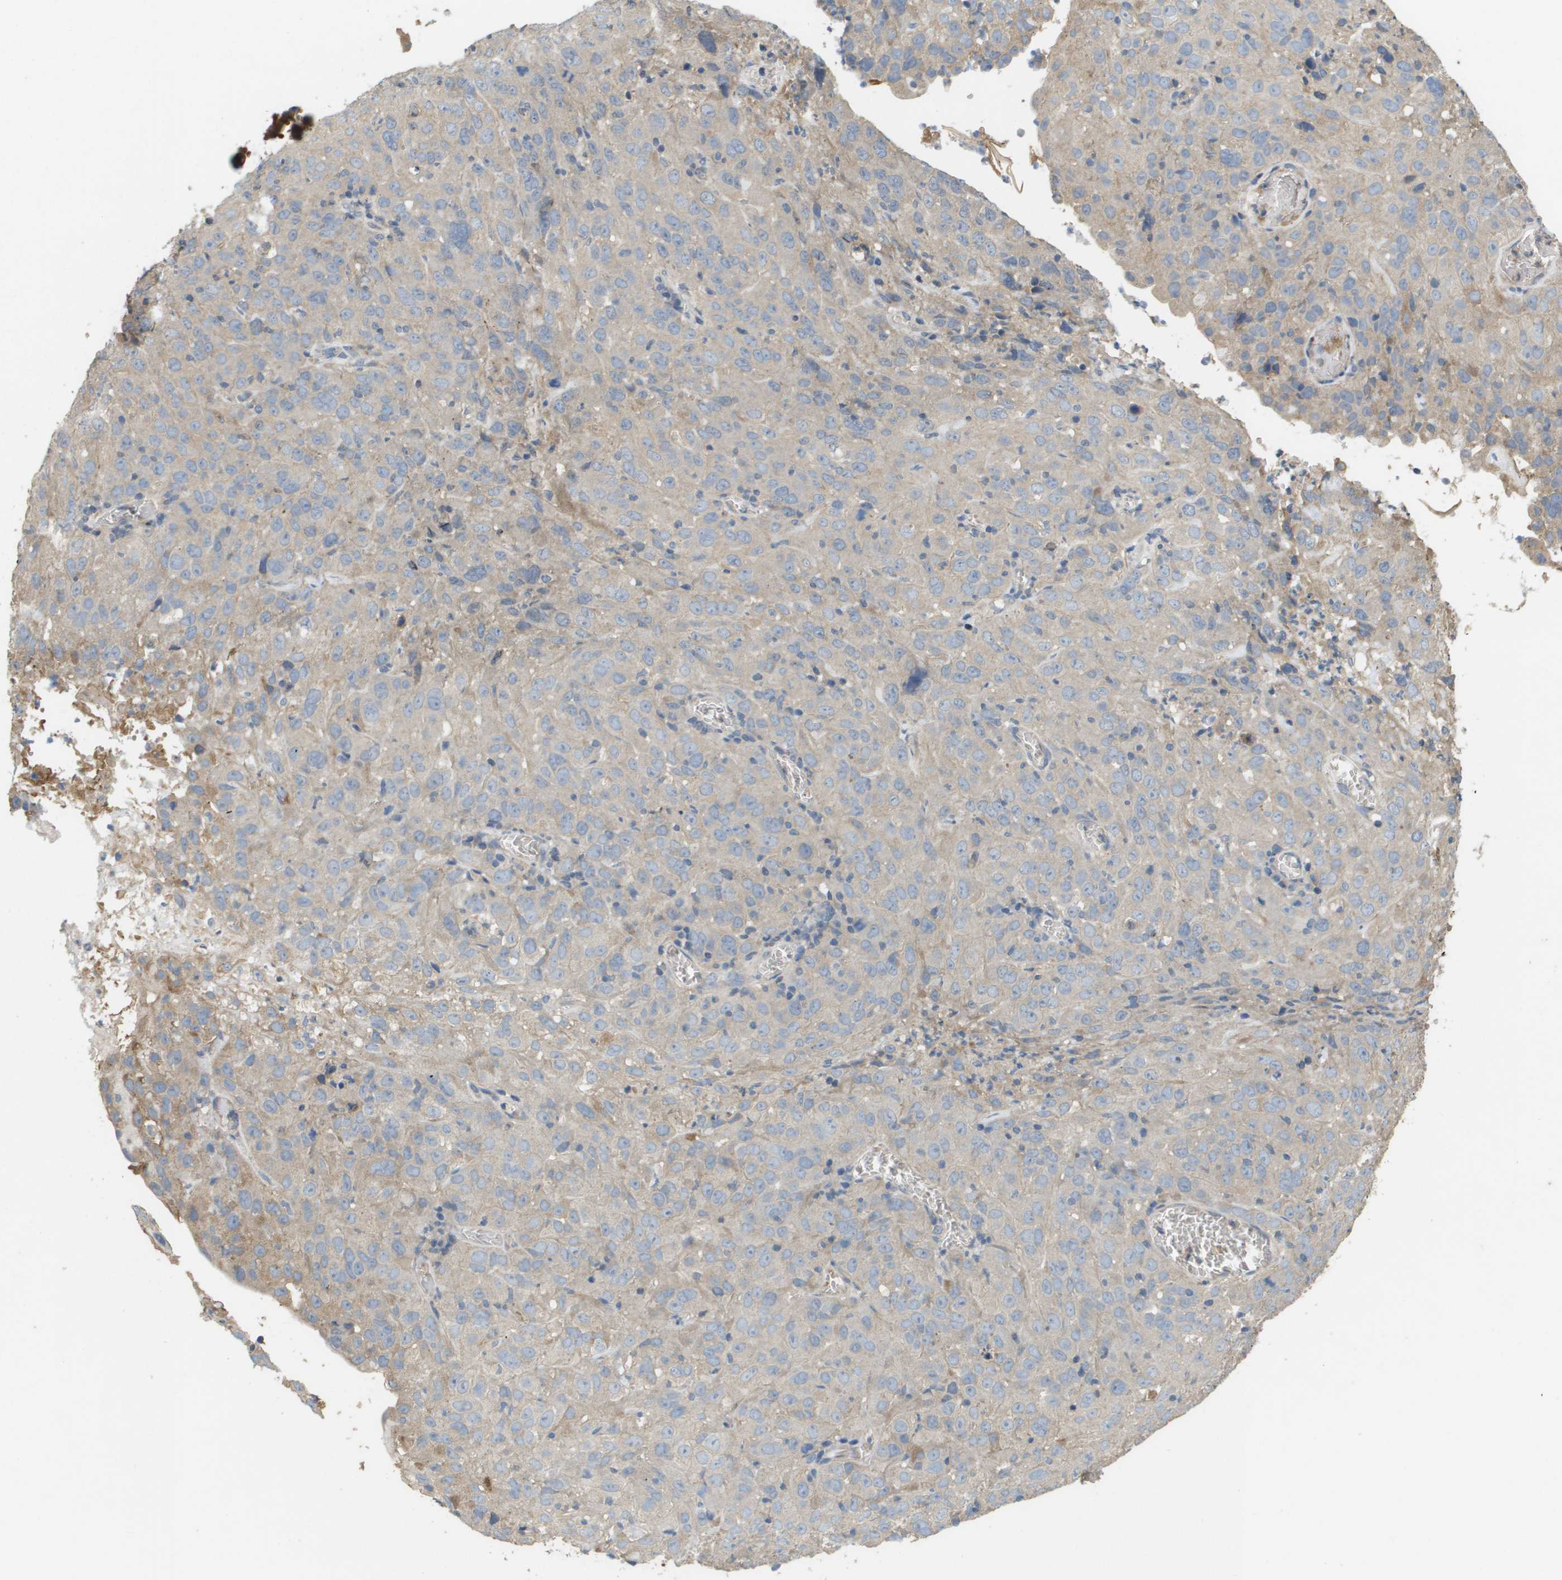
{"staining": {"intensity": "weak", "quantity": "25%-75%", "location": "cytoplasmic/membranous"}, "tissue": "cervical cancer", "cell_type": "Tumor cells", "image_type": "cancer", "snomed": [{"axis": "morphology", "description": "Squamous cell carcinoma, NOS"}, {"axis": "topography", "description": "Cervix"}], "caption": "Immunohistochemical staining of cervical cancer exhibits weak cytoplasmic/membranous protein positivity in approximately 25%-75% of tumor cells.", "gene": "KRT23", "patient": {"sex": "female", "age": 32}}